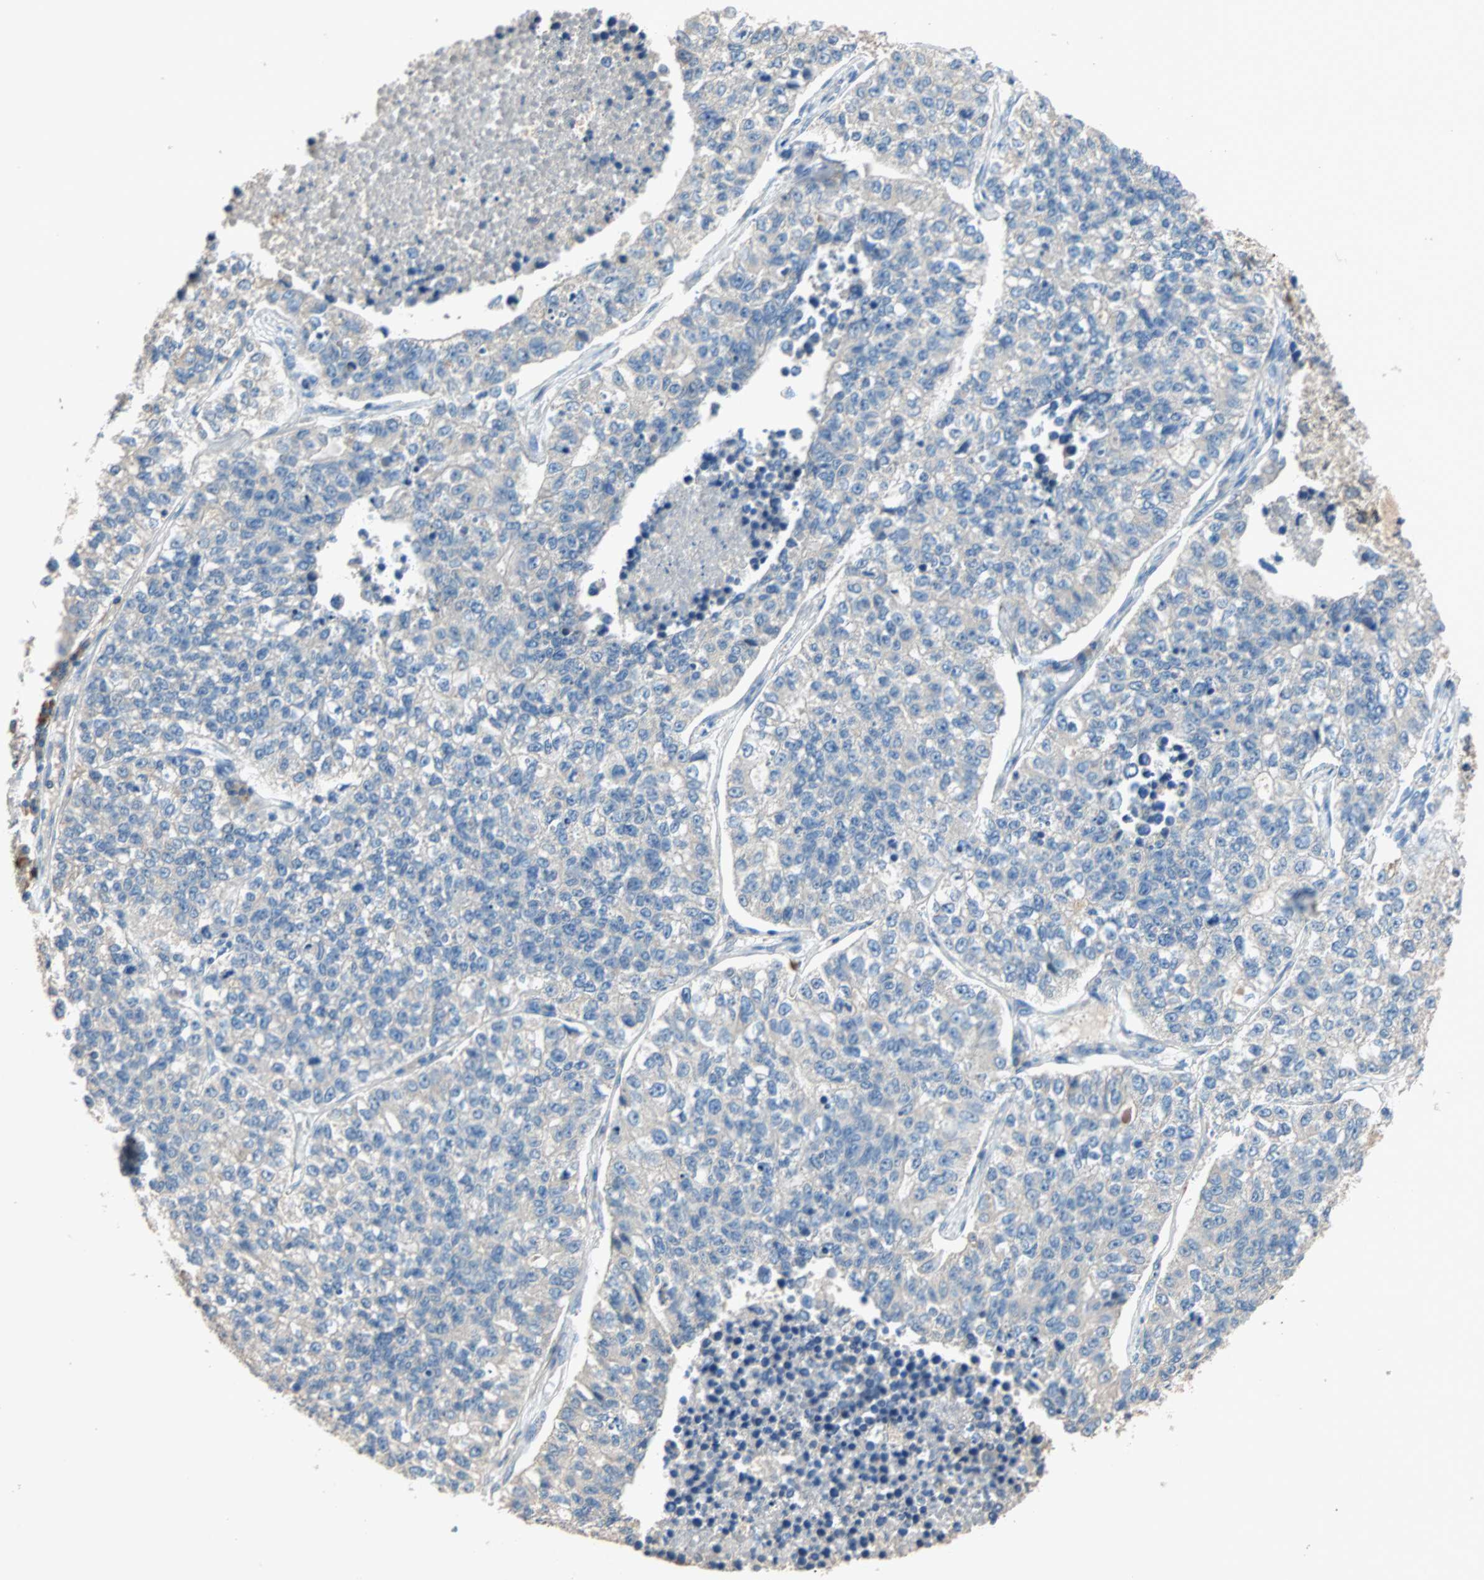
{"staining": {"intensity": "negative", "quantity": "none", "location": "none"}, "tissue": "lung cancer", "cell_type": "Tumor cells", "image_type": "cancer", "snomed": [{"axis": "morphology", "description": "Adenocarcinoma, NOS"}, {"axis": "topography", "description": "Lung"}], "caption": "Immunohistochemical staining of lung cancer demonstrates no significant expression in tumor cells.", "gene": "ADAP1", "patient": {"sex": "male", "age": 49}}